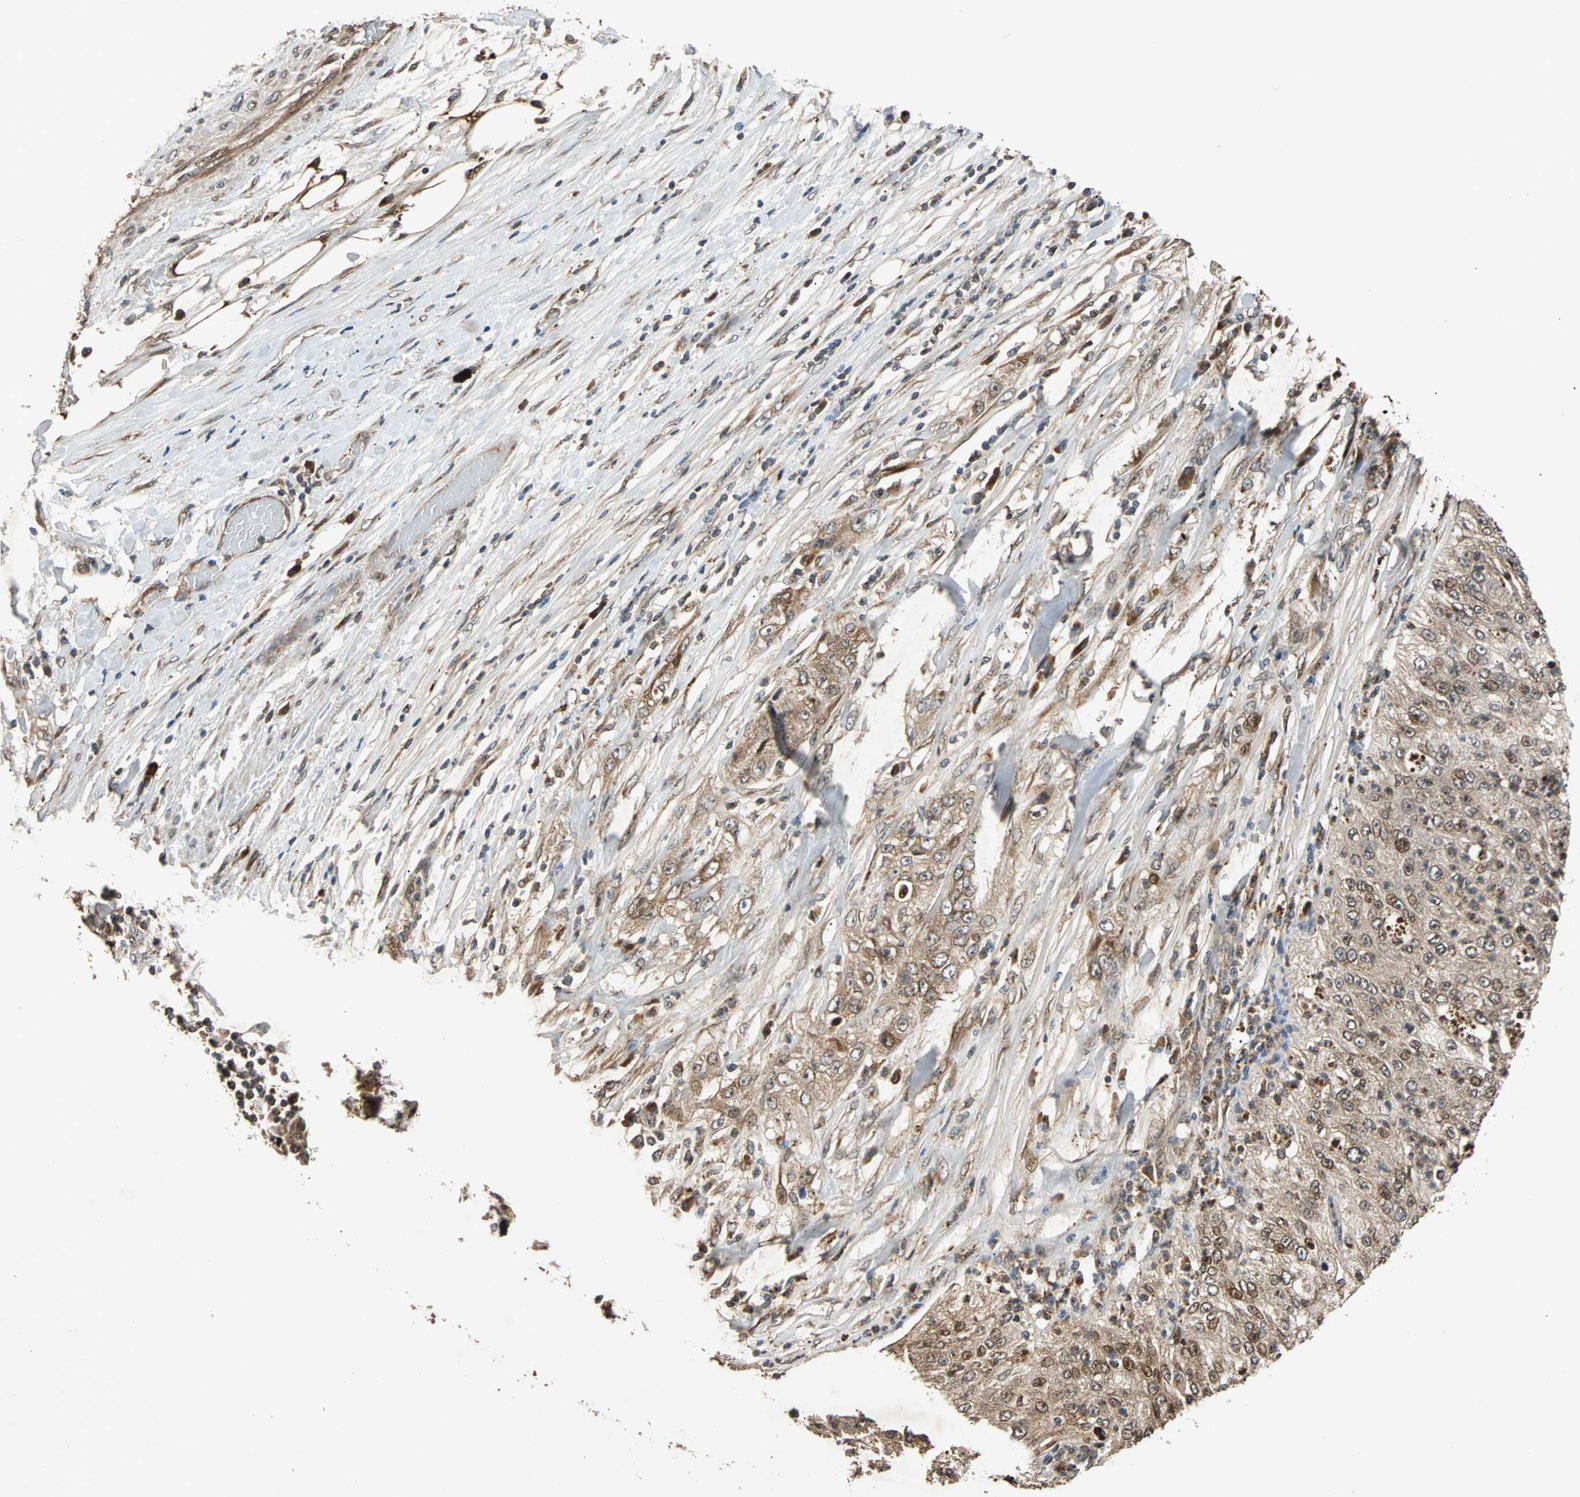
{"staining": {"intensity": "moderate", "quantity": ">75%", "location": "cytoplasmic/membranous,nuclear"}, "tissue": "lung cancer", "cell_type": "Tumor cells", "image_type": "cancer", "snomed": [{"axis": "morphology", "description": "Inflammation, NOS"}, {"axis": "morphology", "description": "Squamous cell carcinoma, NOS"}, {"axis": "topography", "description": "Lymph node"}, {"axis": "topography", "description": "Soft tissue"}, {"axis": "topography", "description": "Lung"}], "caption": "Lung cancer (squamous cell carcinoma) stained with a brown dye shows moderate cytoplasmic/membranous and nuclear positive staining in about >75% of tumor cells.", "gene": "USP31", "patient": {"sex": "male", "age": 66}}